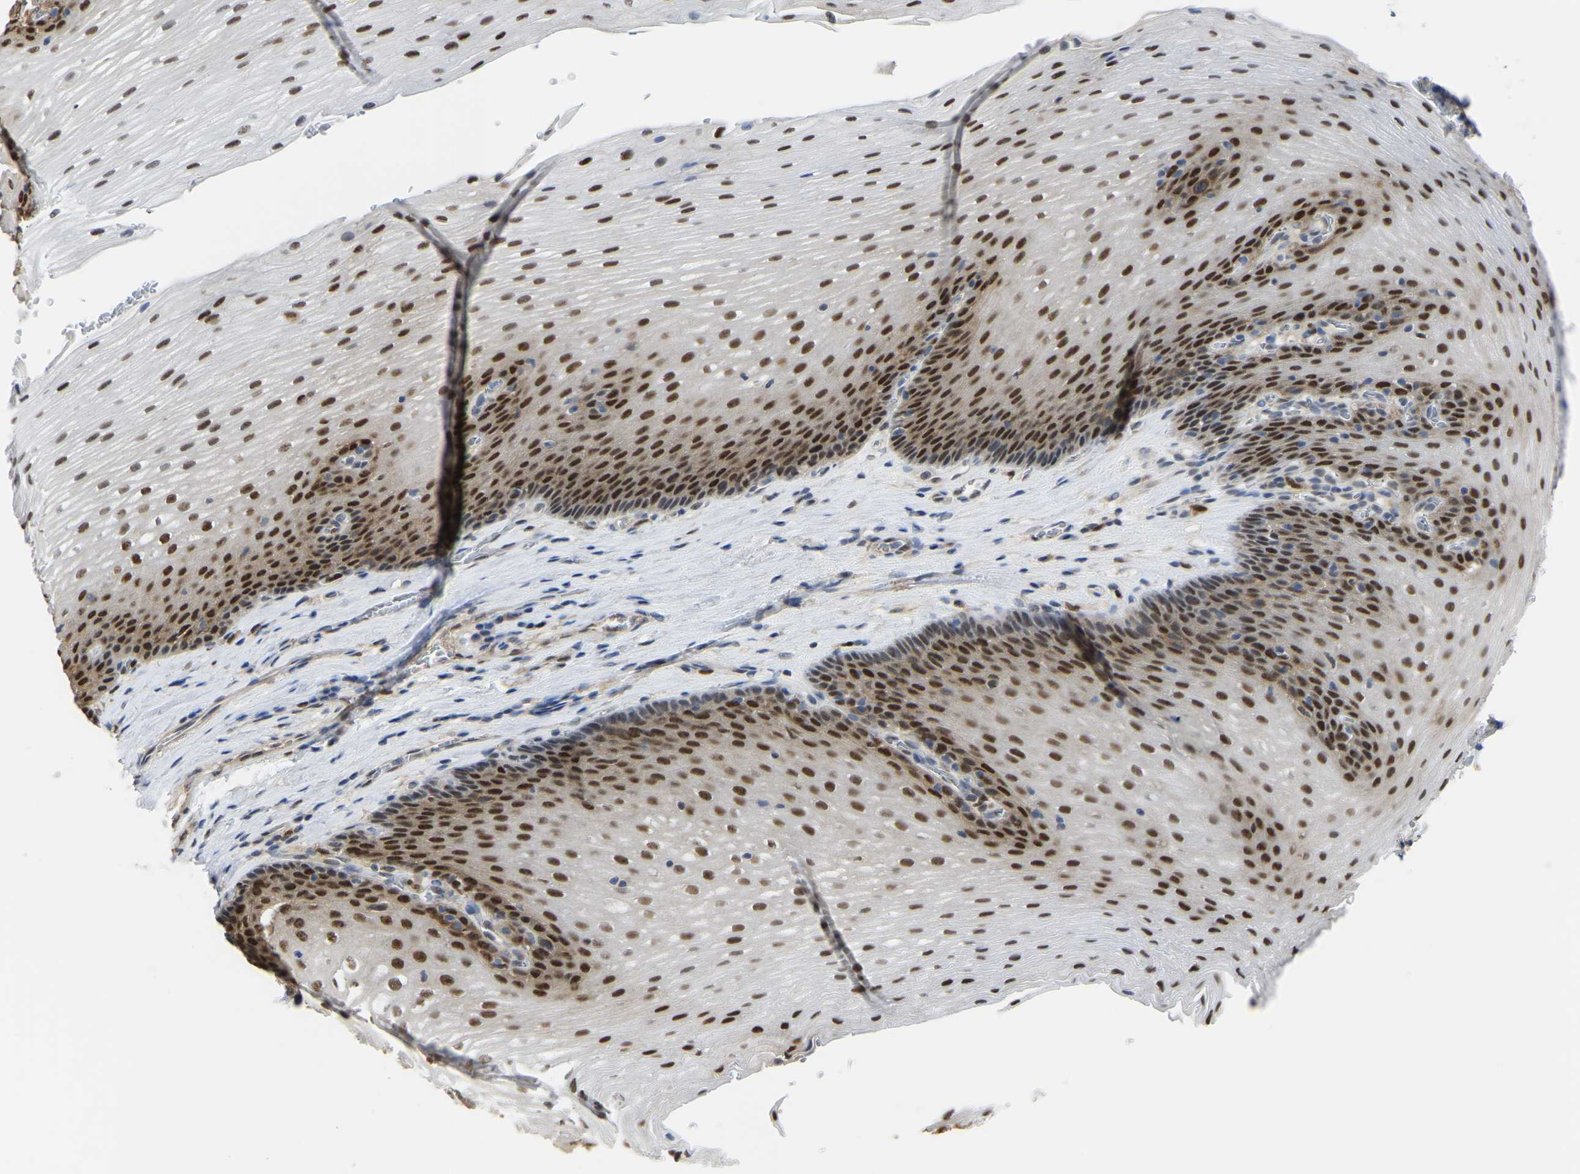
{"staining": {"intensity": "strong", "quantity": ">75%", "location": "nuclear"}, "tissue": "esophagus", "cell_type": "Squamous epithelial cells", "image_type": "normal", "snomed": [{"axis": "morphology", "description": "Normal tissue, NOS"}, {"axis": "topography", "description": "Esophagus"}], "caption": "The immunohistochemical stain shows strong nuclear positivity in squamous epithelial cells of benign esophagus.", "gene": "KLRG2", "patient": {"sex": "male", "age": 48}}